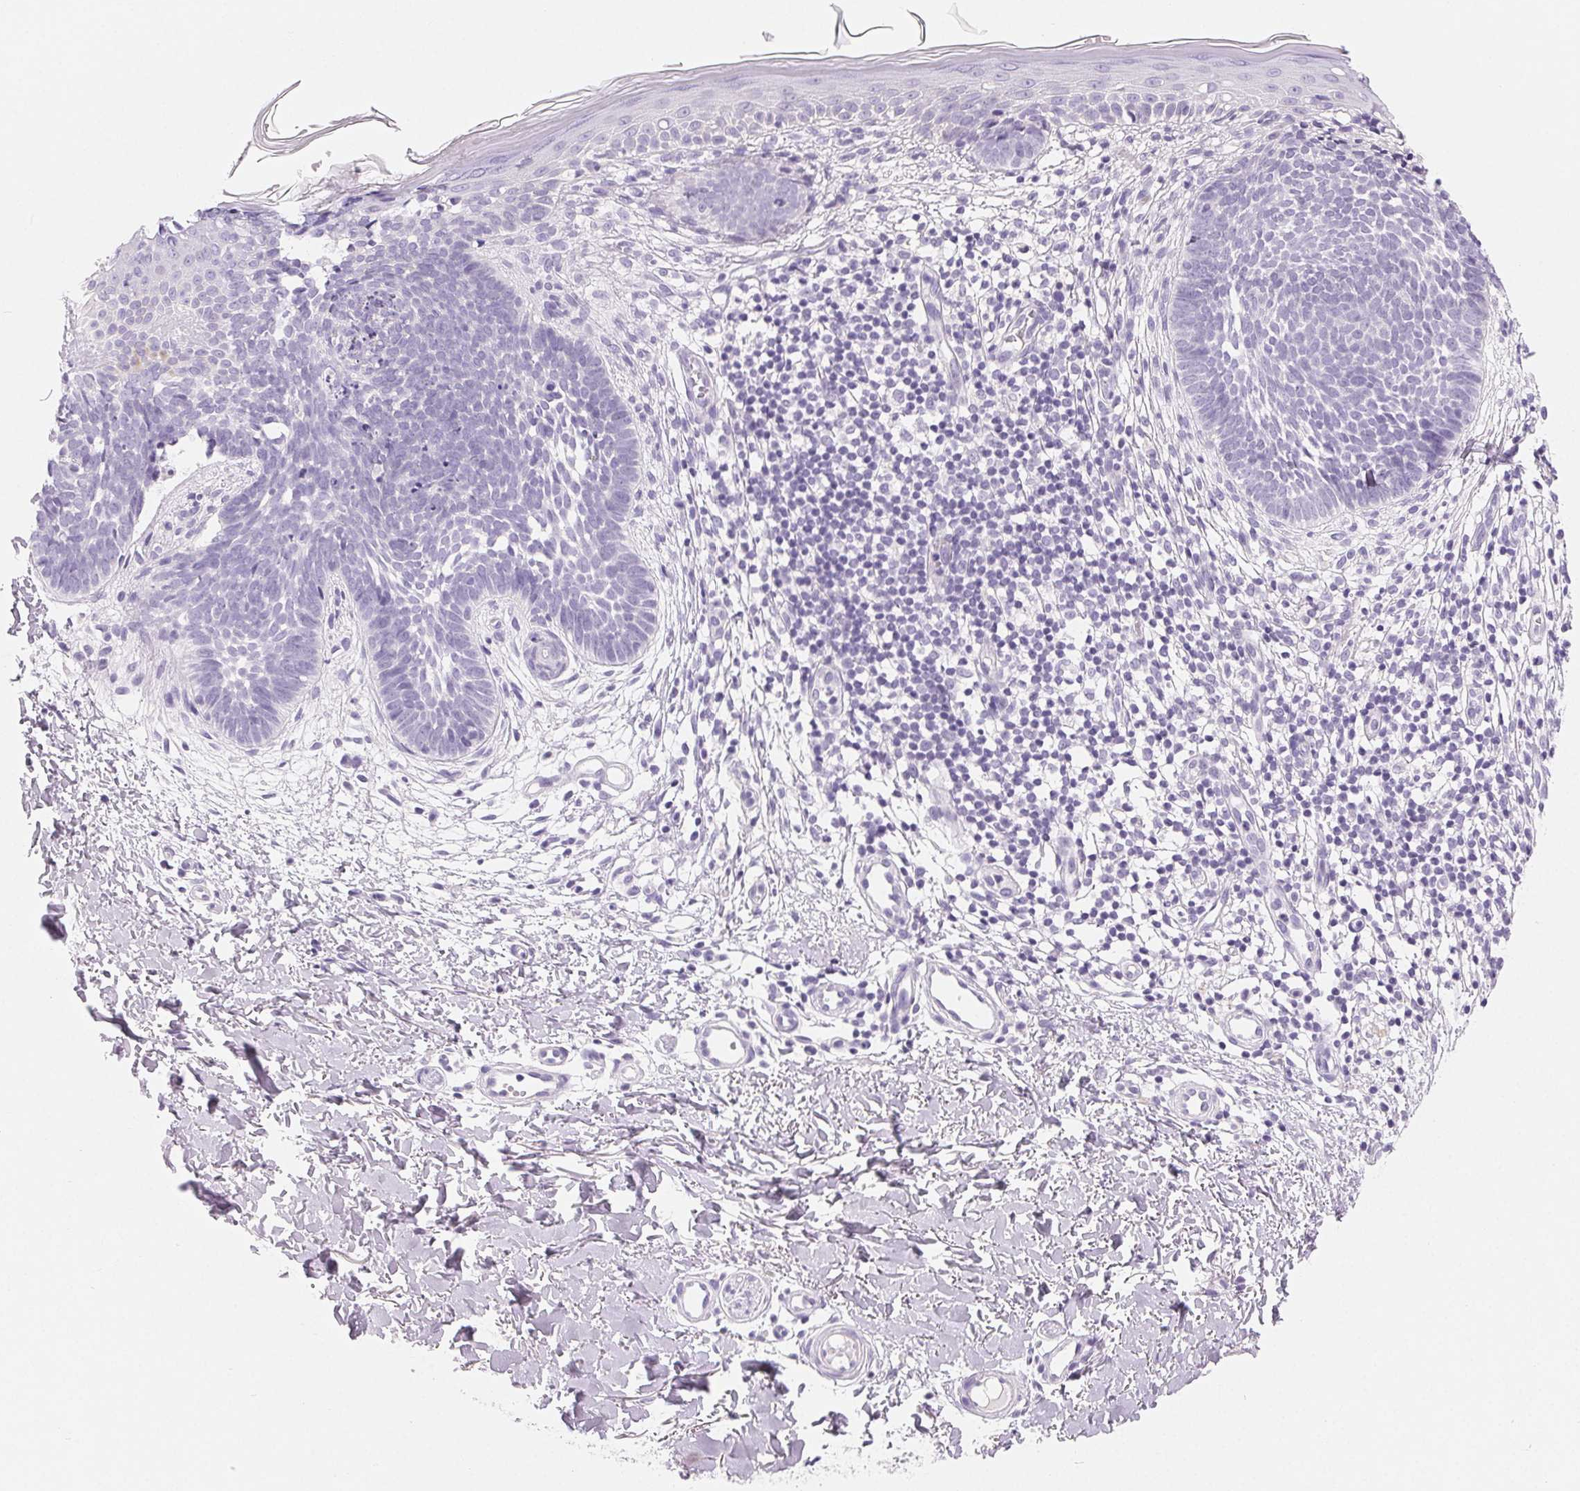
{"staining": {"intensity": "negative", "quantity": "none", "location": "none"}, "tissue": "skin cancer", "cell_type": "Tumor cells", "image_type": "cancer", "snomed": [{"axis": "morphology", "description": "Basal cell carcinoma"}, {"axis": "topography", "description": "Skin"}], "caption": "This photomicrograph is of skin cancer (basal cell carcinoma) stained with immunohistochemistry (IHC) to label a protein in brown with the nuclei are counter-stained blue. There is no staining in tumor cells. (DAB immunohistochemistry visualized using brightfield microscopy, high magnification).", "gene": "SPACA5B", "patient": {"sex": "female", "age": 51}}